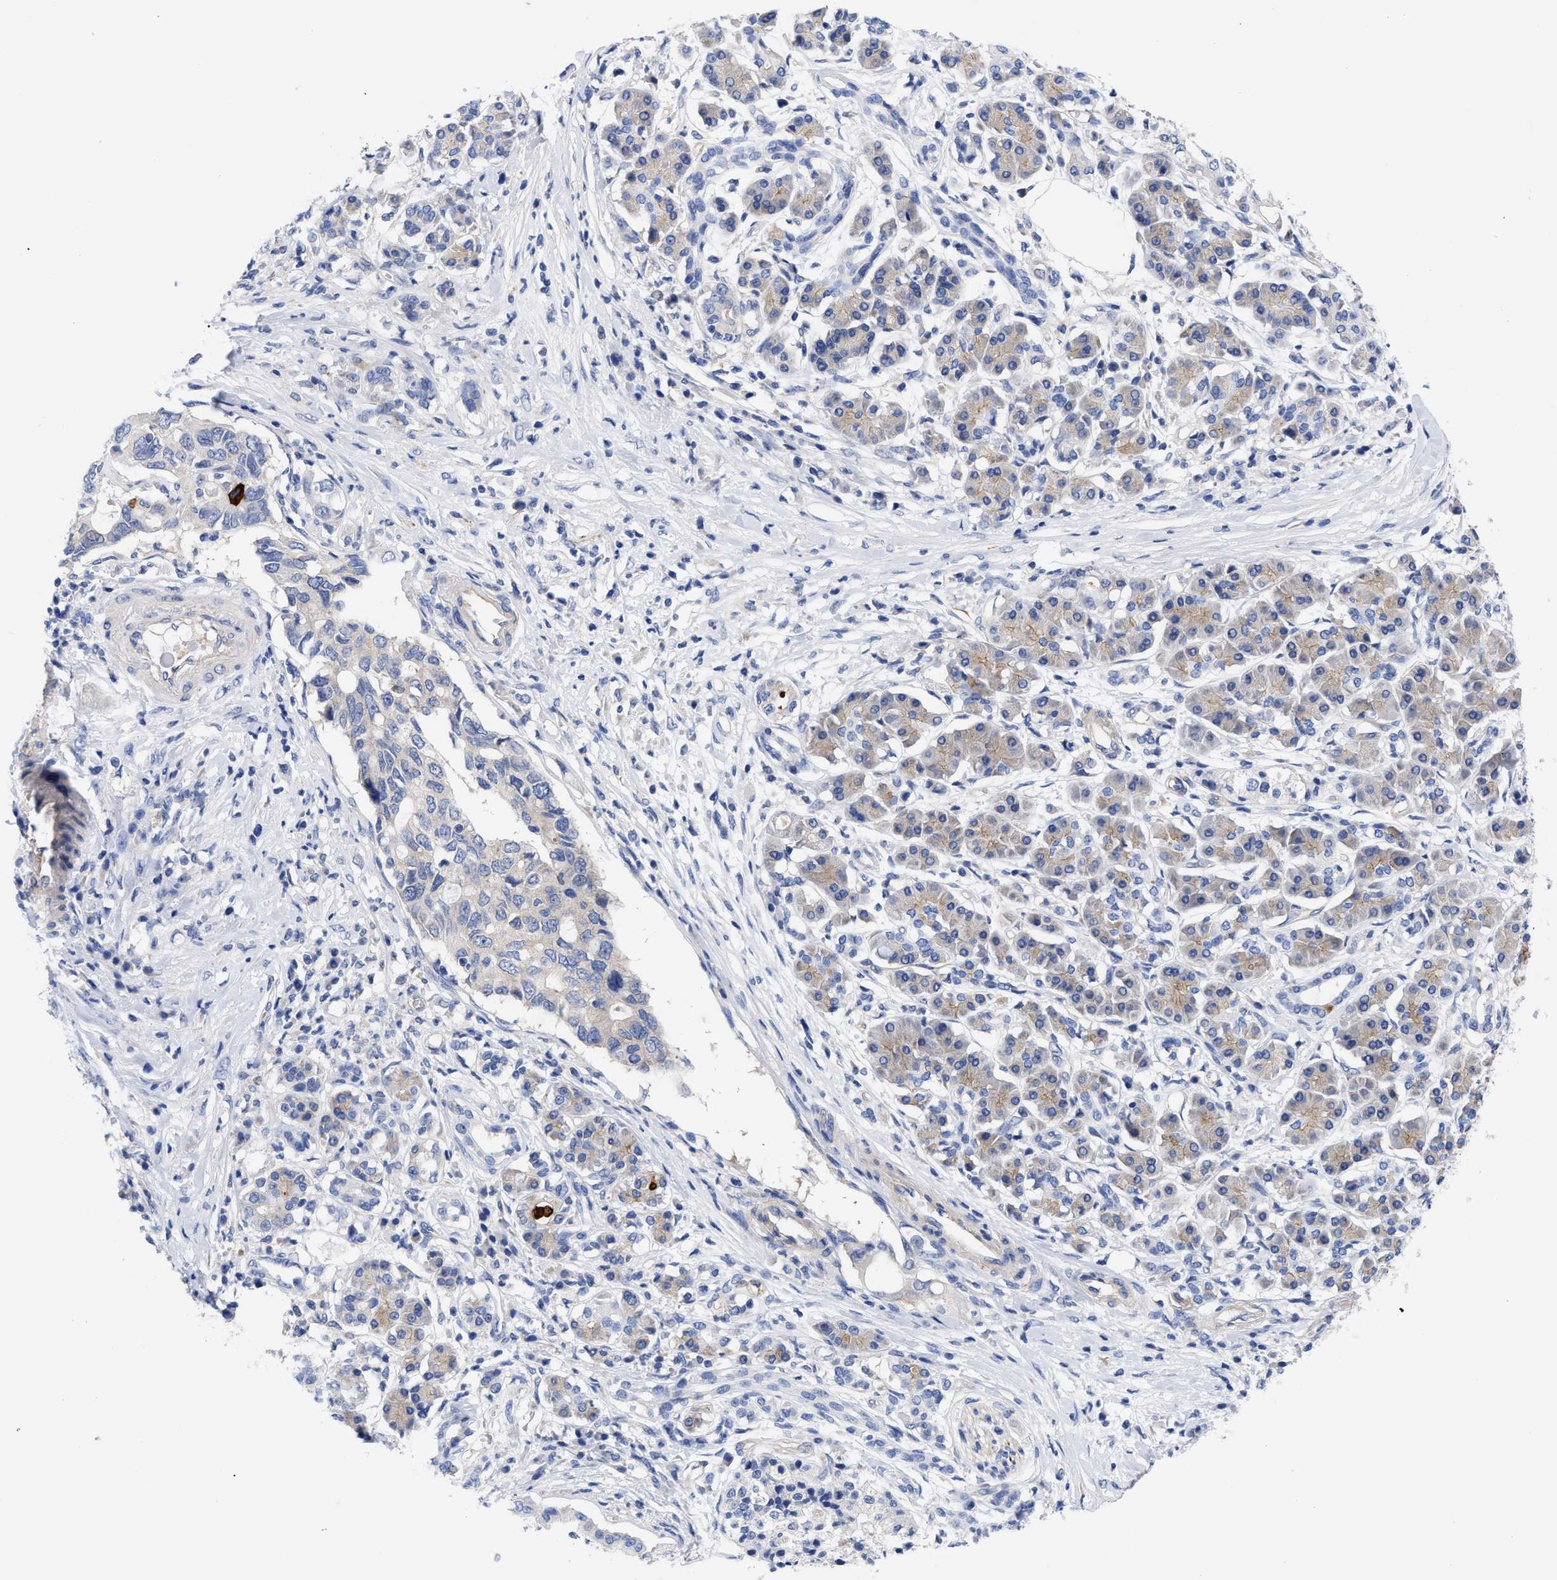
{"staining": {"intensity": "weak", "quantity": "<25%", "location": "cytoplasmic/membranous"}, "tissue": "pancreatic cancer", "cell_type": "Tumor cells", "image_type": "cancer", "snomed": [{"axis": "morphology", "description": "Adenocarcinoma, NOS"}, {"axis": "topography", "description": "Pancreas"}], "caption": "Immunohistochemistry (IHC) of pancreatic cancer (adenocarcinoma) exhibits no expression in tumor cells.", "gene": "IRAG2", "patient": {"sex": "female", "age": 56}}